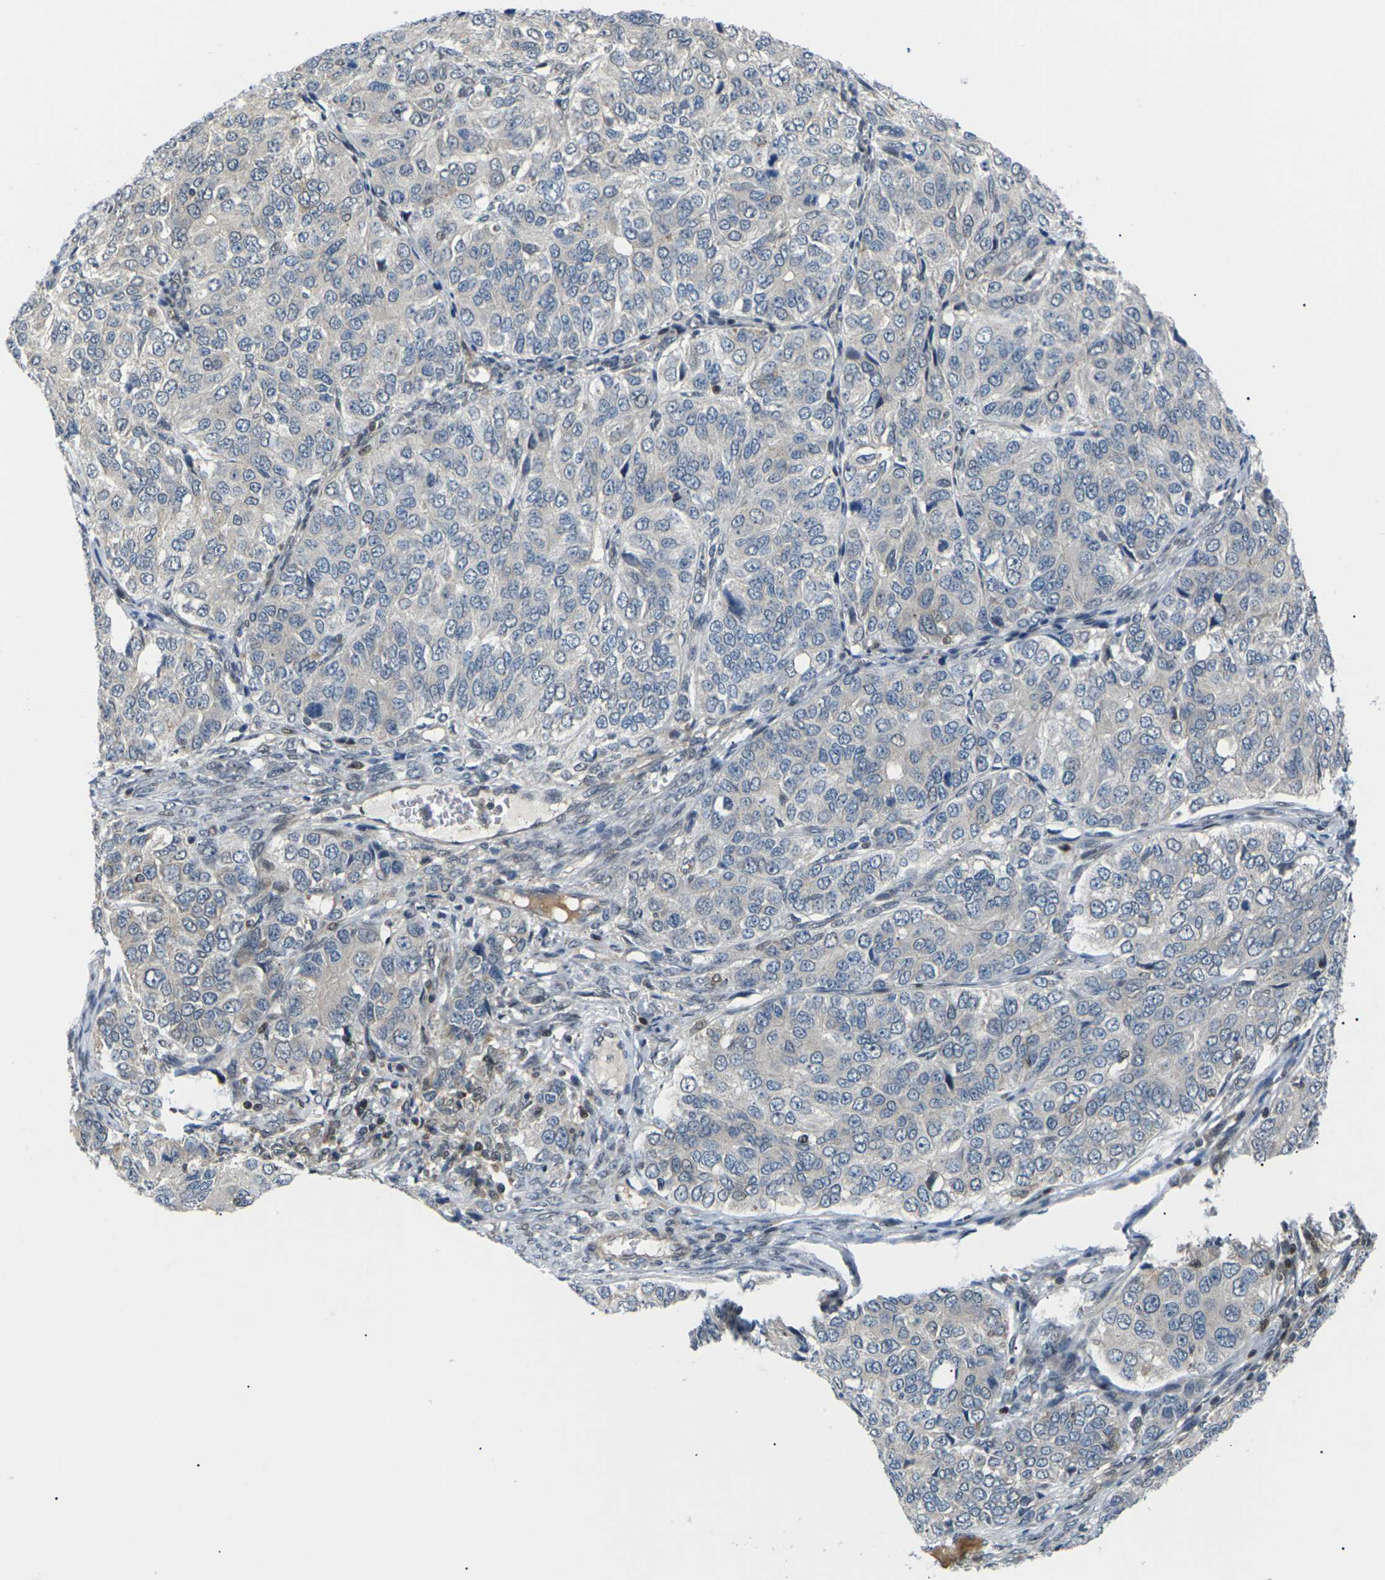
{"staining": {"intensity": "negative", "quantity": "none", "location": "none"}, "tissue": "ovarian cancer", "cell_type": "Tumor cells", "image_type": "cancer", "snomed": [{"axis": "morphology", "description": "Carcinoma, endometroid"}, {"axis": "topography", "description": "Ovary"}], "caption": "This is a photomicrograph of immunohistochemistry (IHC) staining of ovarian endometroid carcinoma, which shows no positivity in tumor cells.", "gene": "RPS6KA3", "patient": {"sex": "female", "age": 51}}